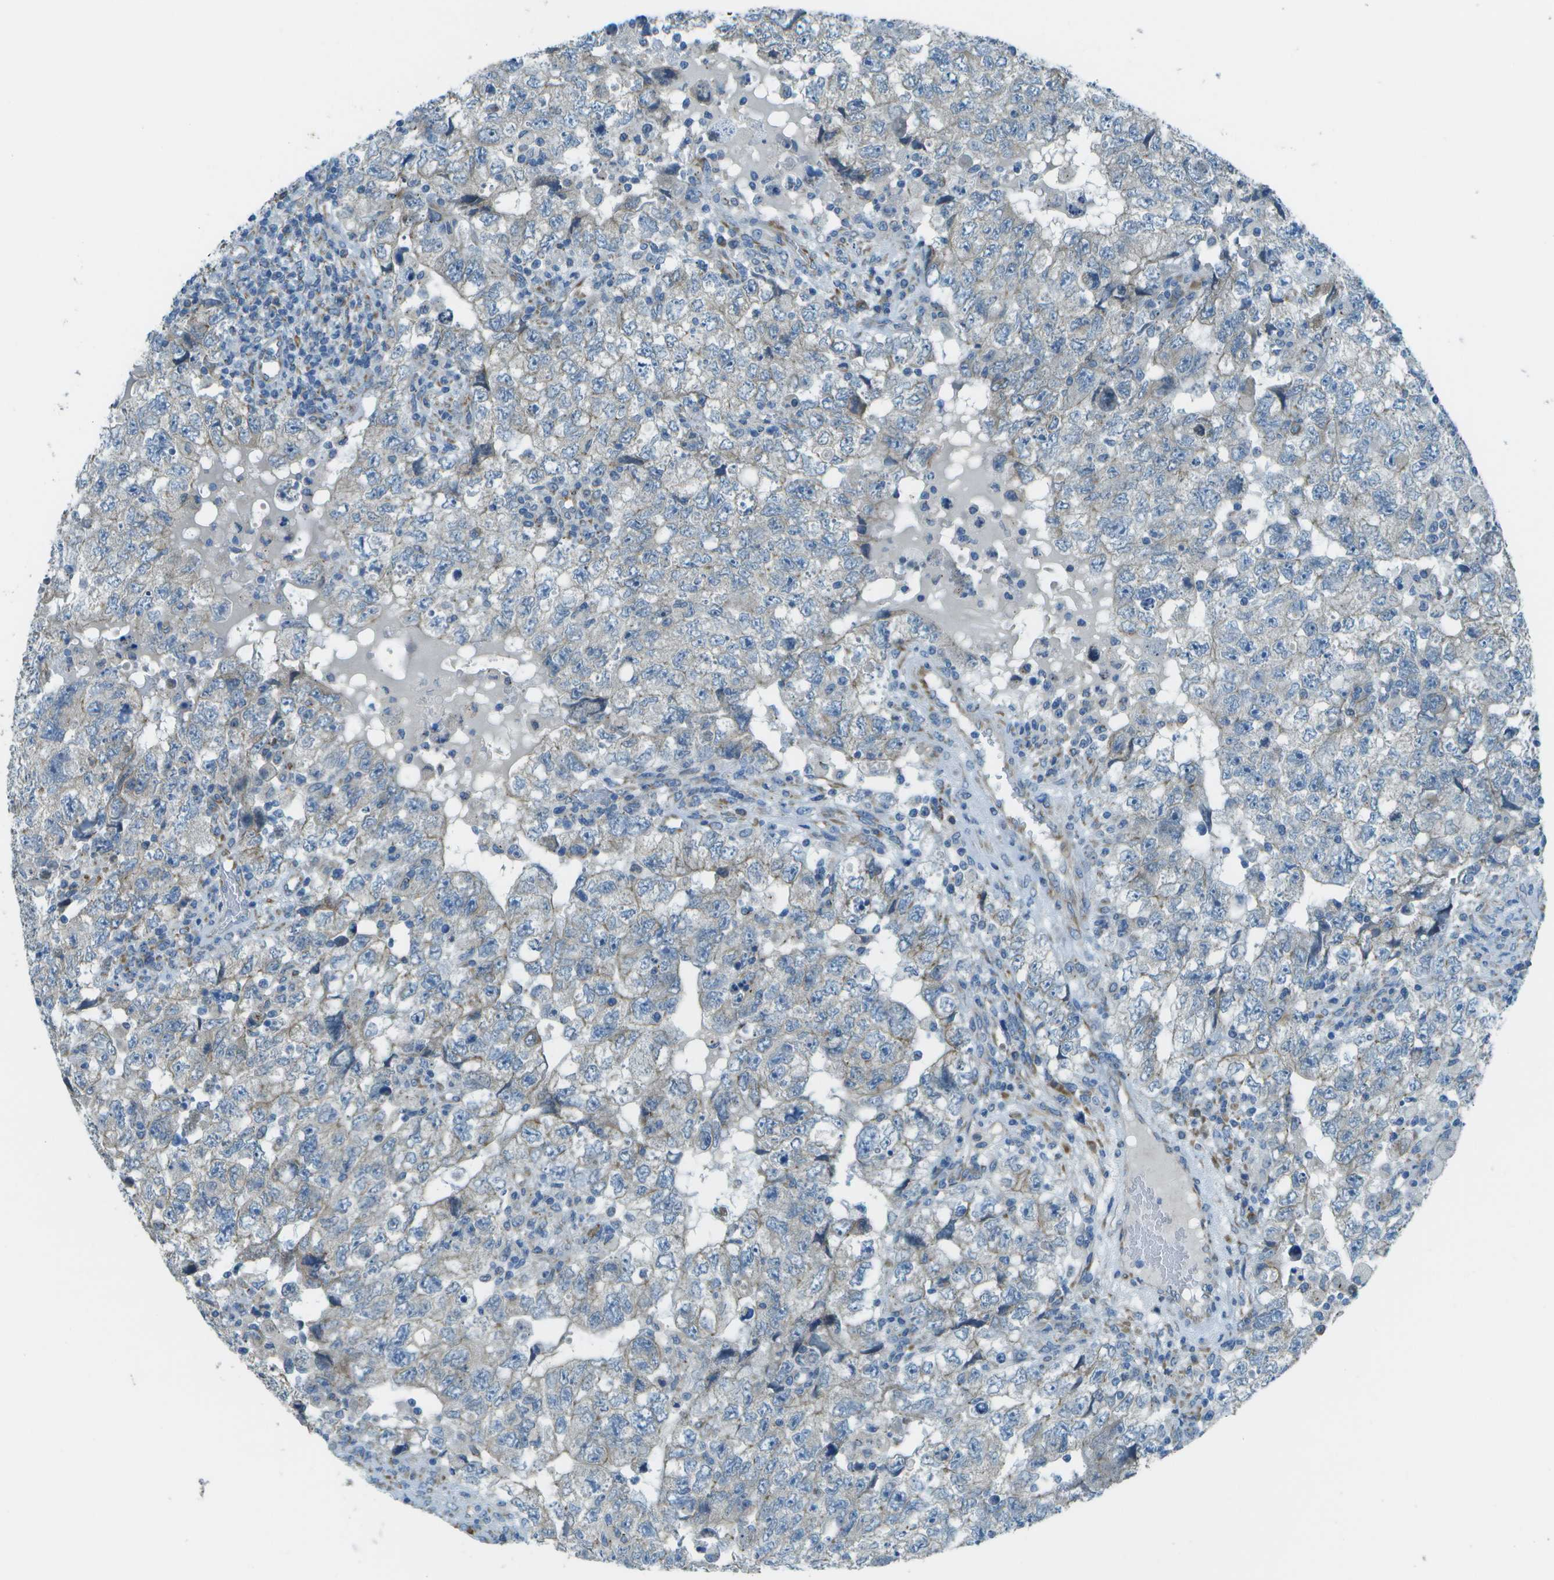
{"staining": {"intensity": "negative", "quantity": "none", "location": "none"}, "tissue": "testis cancer", "cell_type": "Tumor cells", "image_type": "cancer", "snomed": [{"axis": "morphology", "description": "Seminoma, NOS"}, {"axis": "topography", "description": "Testis"}], "caption": "DAB (3,3'-diaminobenzidine) immunohistochemical staining of seminoma (testis) demonstrates no significant expression in tumor cells.", "gene": "KCTD3", "patient": {"sex": "male", "age": 22}}